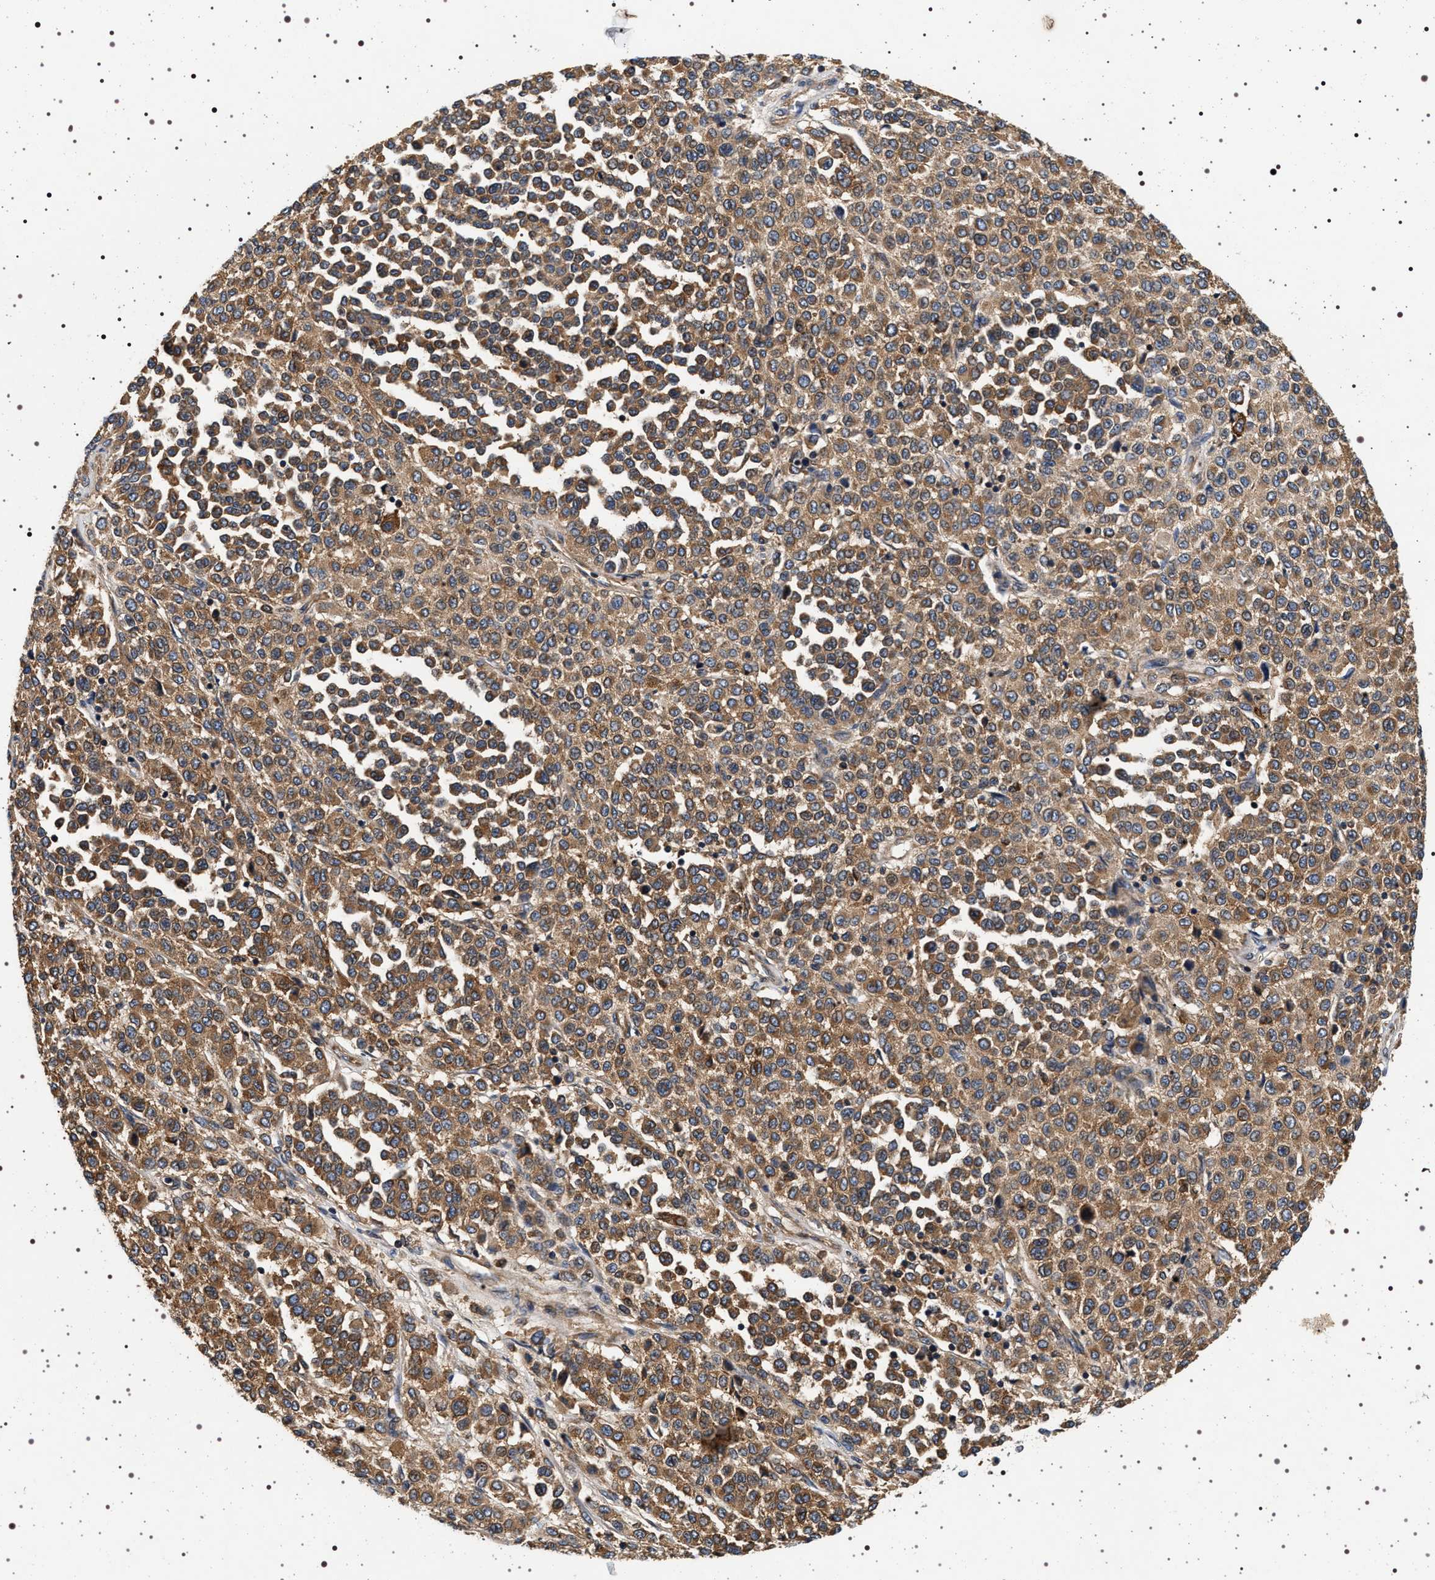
{"staining": {"intensity": "moderate", "quantity": ">75%", "location": "cytoplasmic/membranous"}, "tissue": "melanoma", "cell_type": "Tumor cells", "image_type": "cancer", "snomed": [{"axis": "morphology", "description": "Malignant melanoma, Metastatic site"}, {"axis": "topography", "description": "Pancreas"}], "caption": "Protein analysis of malignant melanoma (metastatic site) tissue displays moderate cytoplasmic/membranous expression in about >75% of tumor cells.", "gene": "DCBLD2", "patient": {"sex": "female", "age": 30}}